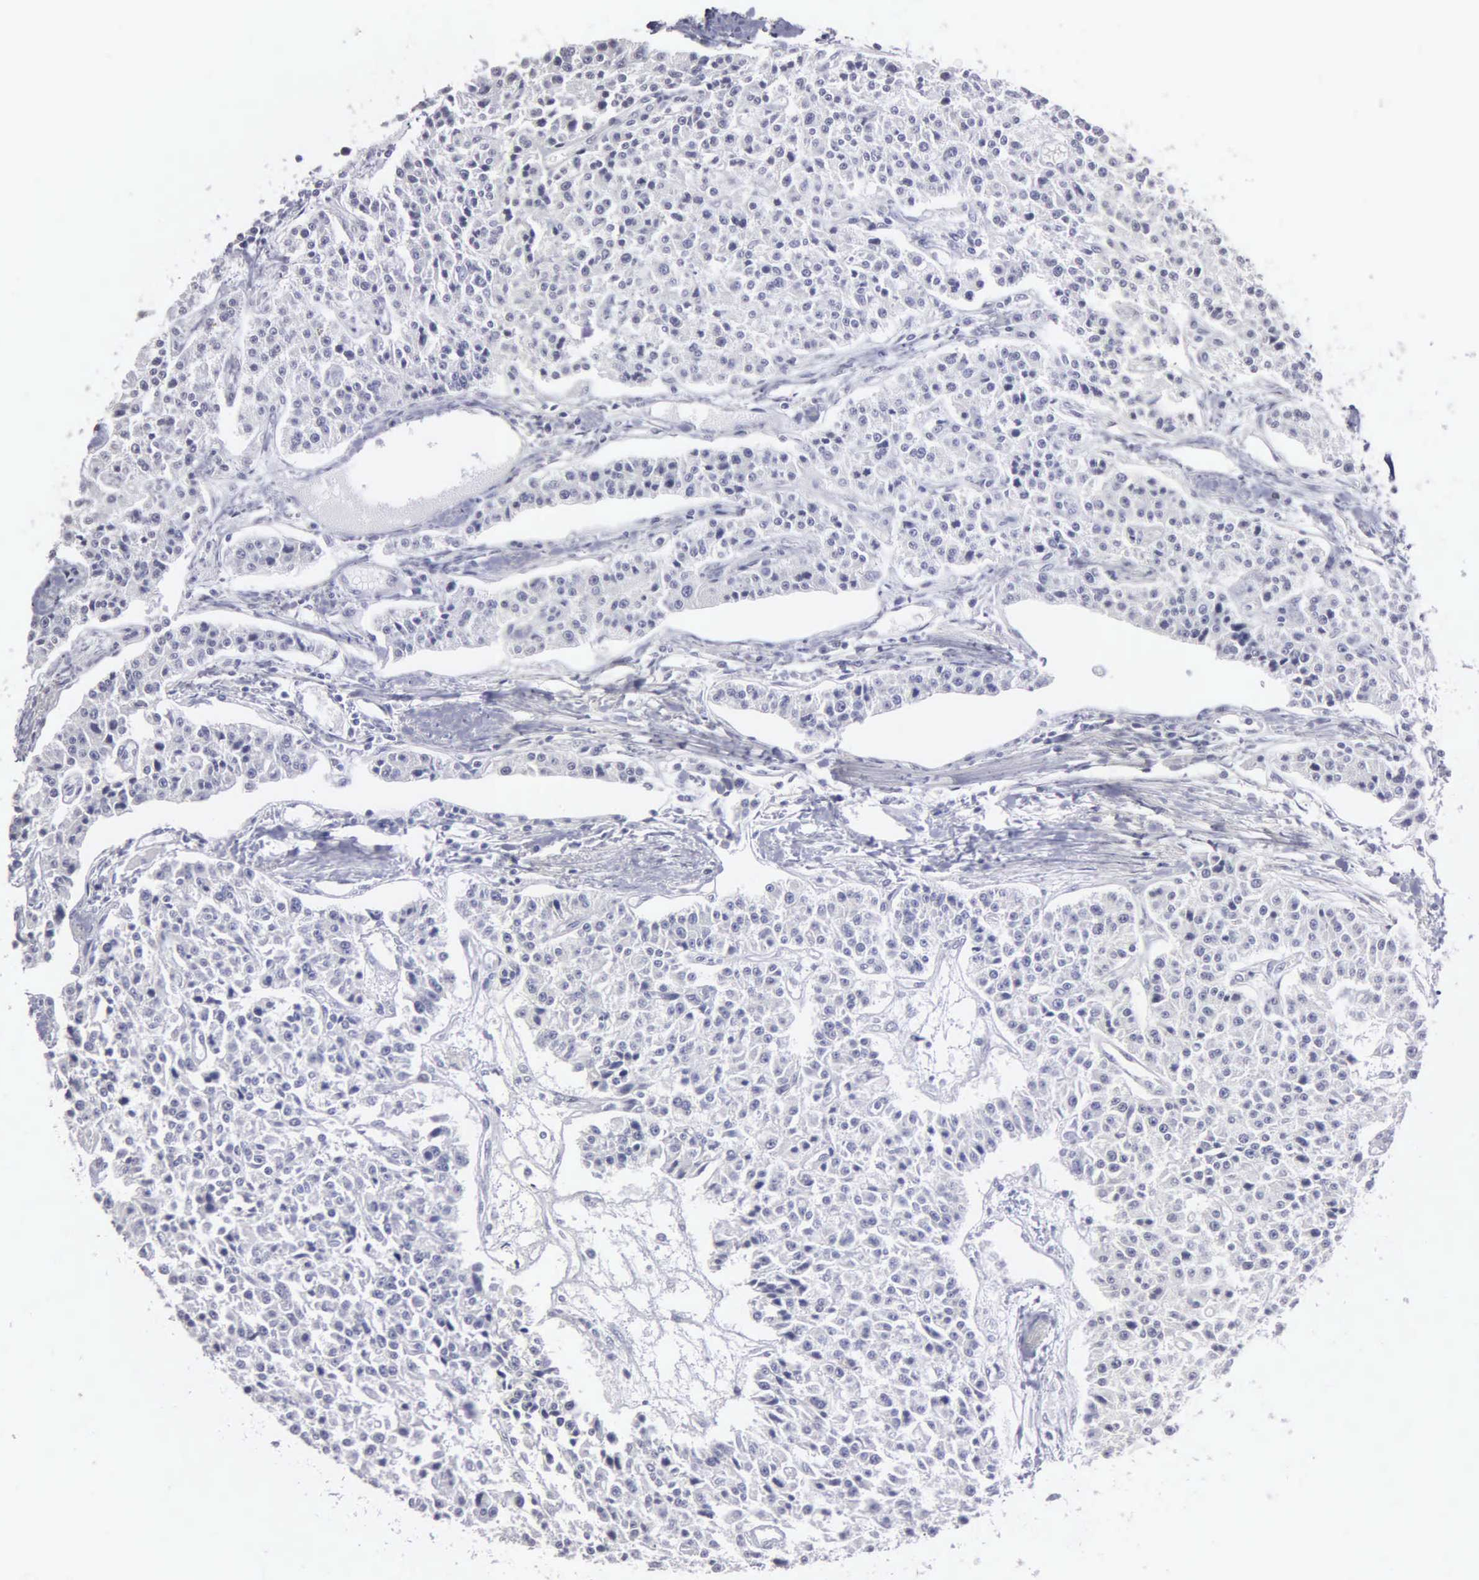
{"staining": {"intensity": "negative", "quantity": "none", "location": "none"}, "tissue": "carcinoid", "cell_type": "Tumor cells", "image_type": "cancer", "snomed": [{"axis": "morphology", "description": "Carcinoid, malignant, NOS"}, {"axis": "topography", "description": "Stomach"}], "caption": "A high-resolution micrograph shows IHC staining of carcinoid, which displays no significant positivity in tumor cells.", "gene": "UPB1", "patient": {"sex": "female", "age": 76}}